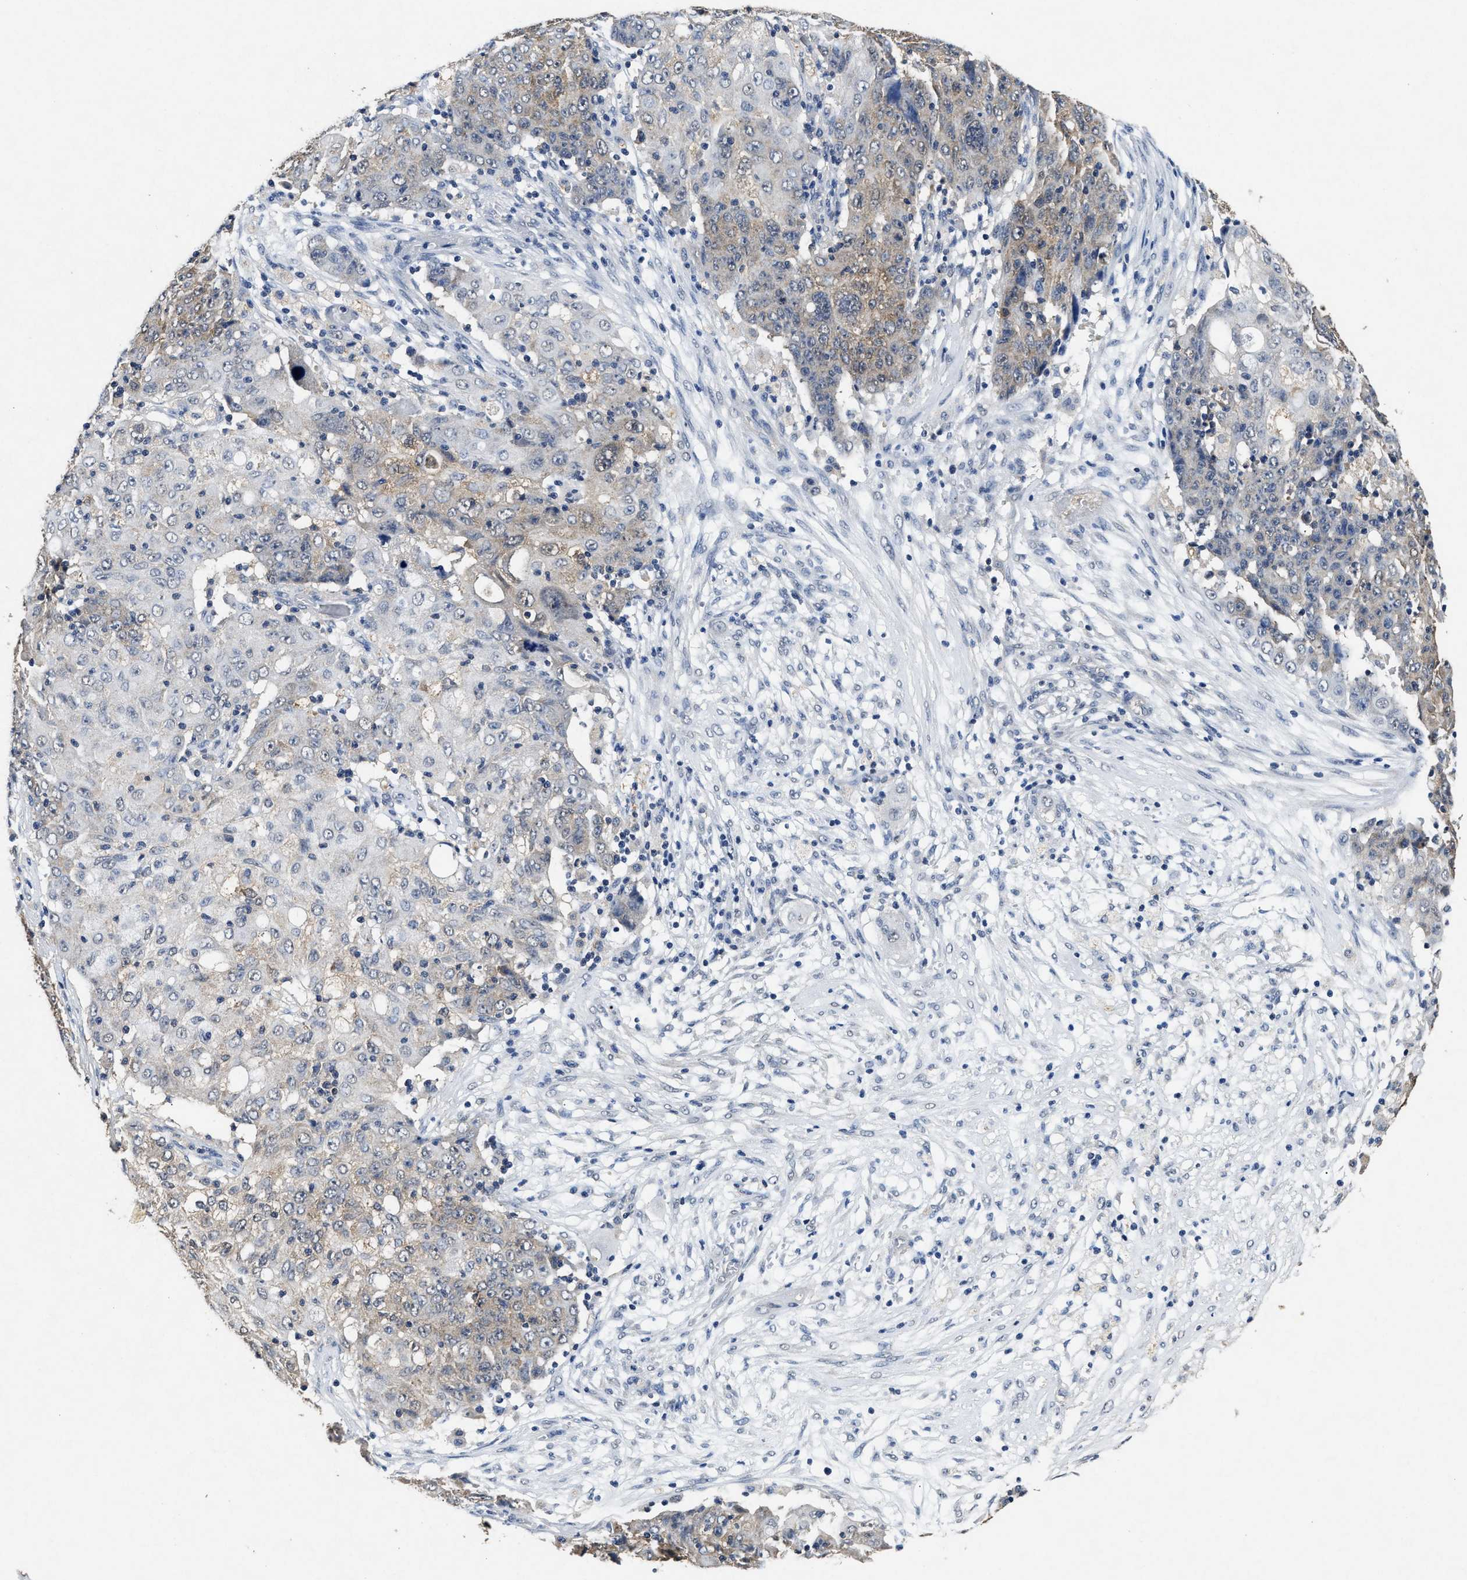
{"staining": {"intensity": "moderate", "quantity": "25%-75%", "location": "cytoplasmic/membranous"}, "tissue": "ovarian cancer", "cell_type": "Tumor cells", "image_type": "cancer", "snomed": [{"axis": "morphology", "description": "Carcinoma, endometroid"}, {"axis": "topography", "description": "Ovary"}], "caption": "Ovarian endometroid carcinoma tissue shows moderate cytoplasmic/membranous positivity in about 25%-75% of tumor cells", "gene": "ACAT2", "patient": {"sex": "female", "age": 42}}